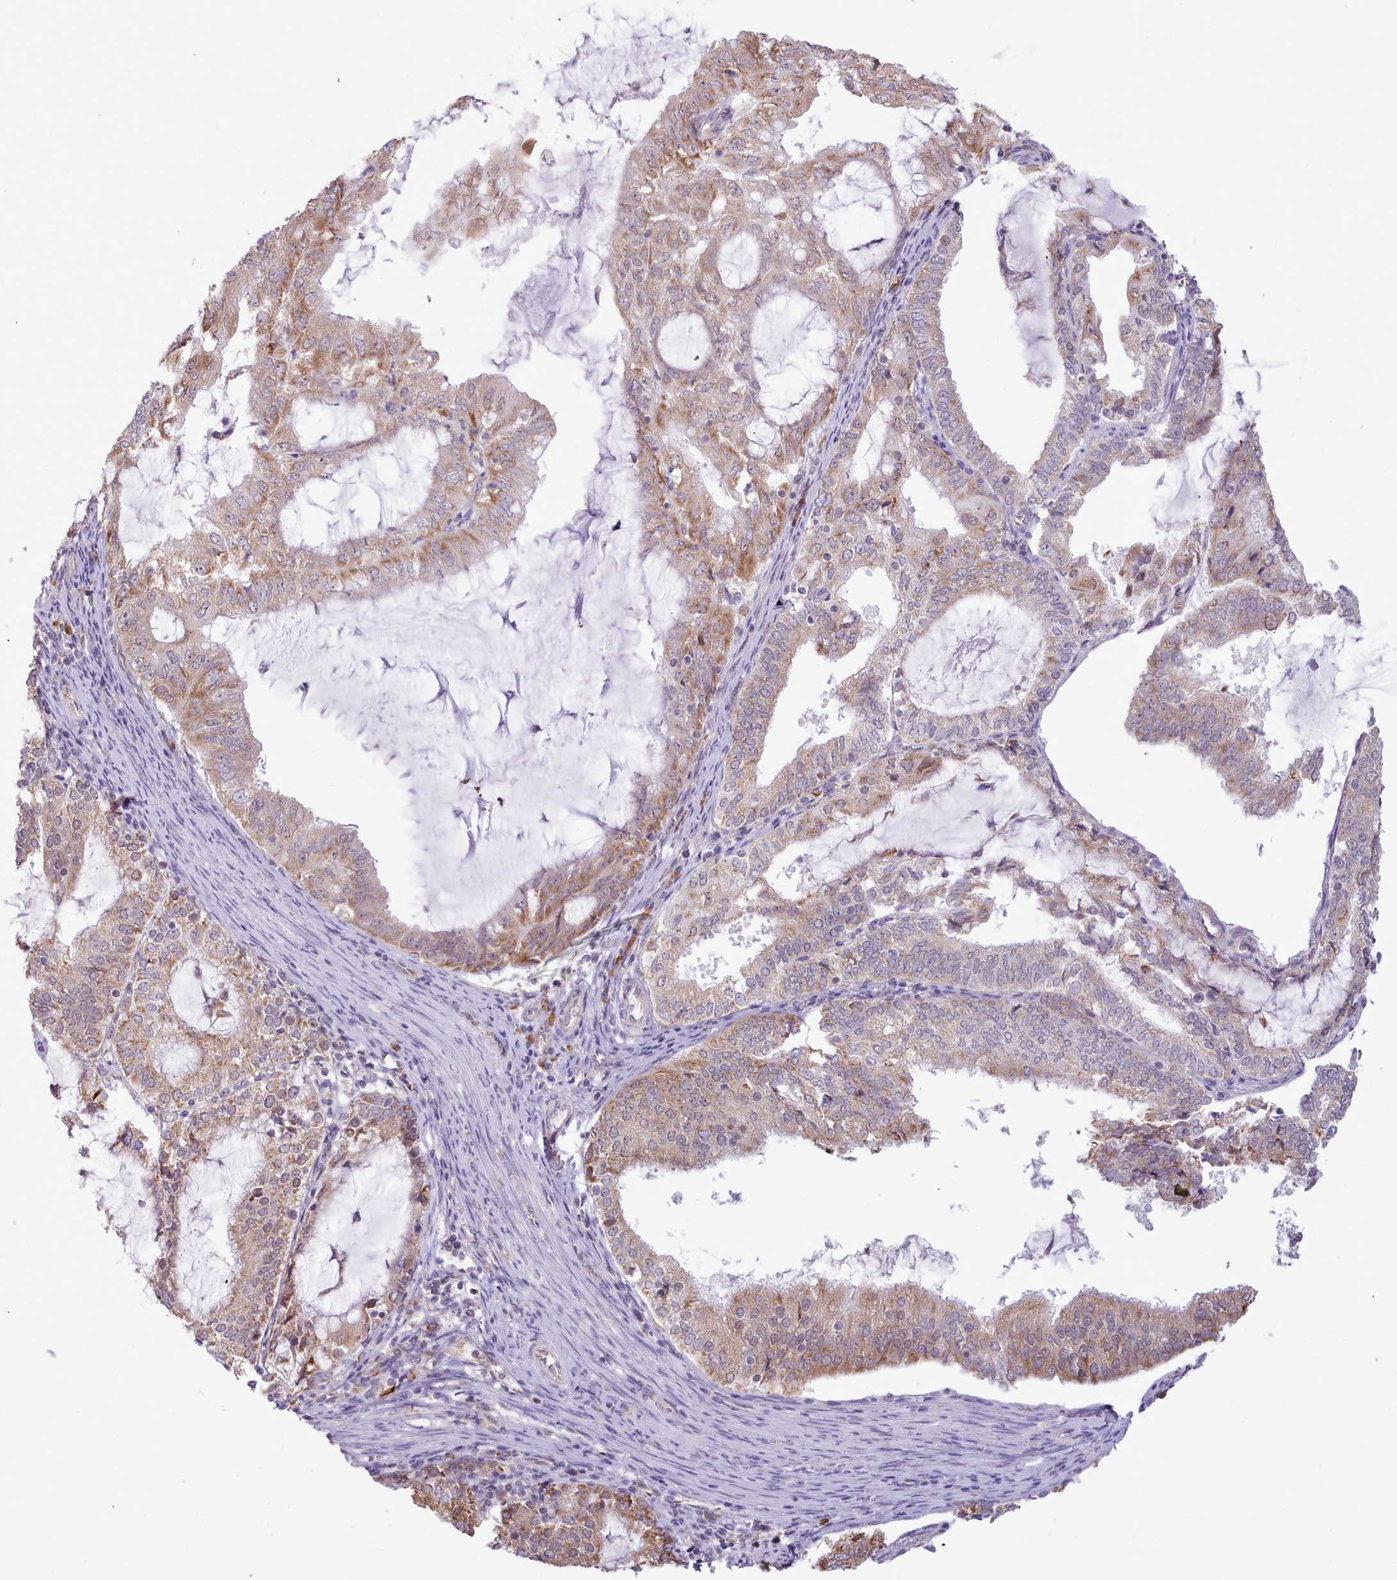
{"staining": {"intensity": "moderate", "quantity": ">75%", "location": "cytoplasmic/membranous"}, "tissue": "endometrial cancer", "cell_type": "Tumor cells", "image_type": "cancer", "snomed": [{"axis": "morphology", "description": "Adenocarcinoma, NOS"}, {"axis": "topography", "description": "Endometrium"}], "caption": "Approximately >75% of tumor cells in human endometrial cancer reveal moderate cytoplasmic/membranous protein staining as visualized by brown immunohistochemical staining.", "gene": "SEC61B", "patient": {"sex": "female", "age": 81}}